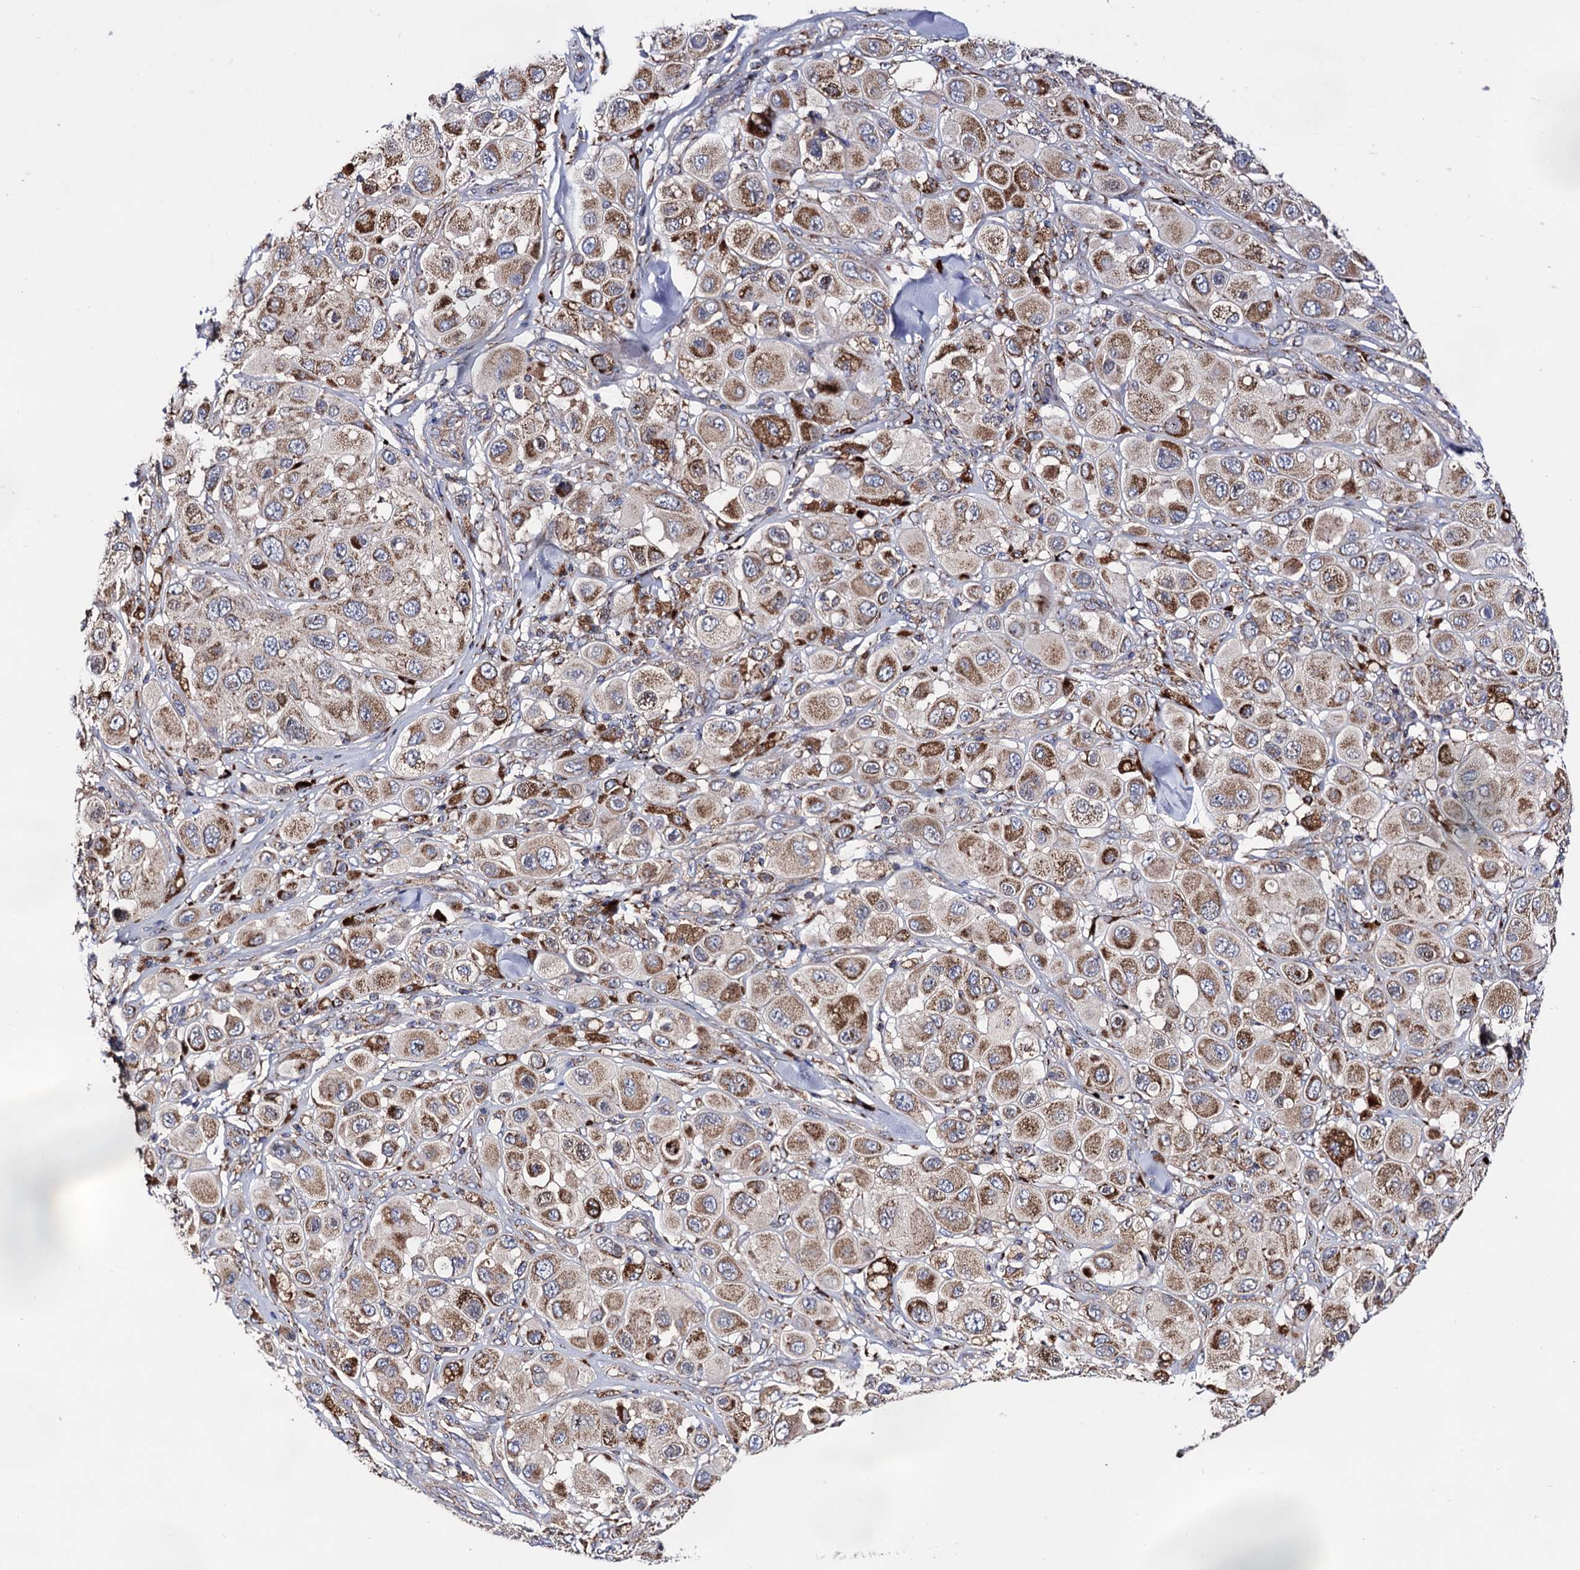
{"staining": {"intensity": "strong", "quantity": ">75%", "location": "cytoplasmic/membranous"}, "tissue": "melanoma", "cell_type": "Tumor cells", "image_type": "cancer", "snomed": [{"axis": "morphology", "description": "Malignant melanoma, Metastatic site"}, {"axis": "topography", "description": "Skin"}], "caption": "This is a histology image of immunohistochemistry staining of malignant melanoma (metastatic site), which shows strong positivity in the cytoplasmic/membranous of tumor cells.", "gene": "IQCH", "patient": {"sex": "male", "age": 41}}